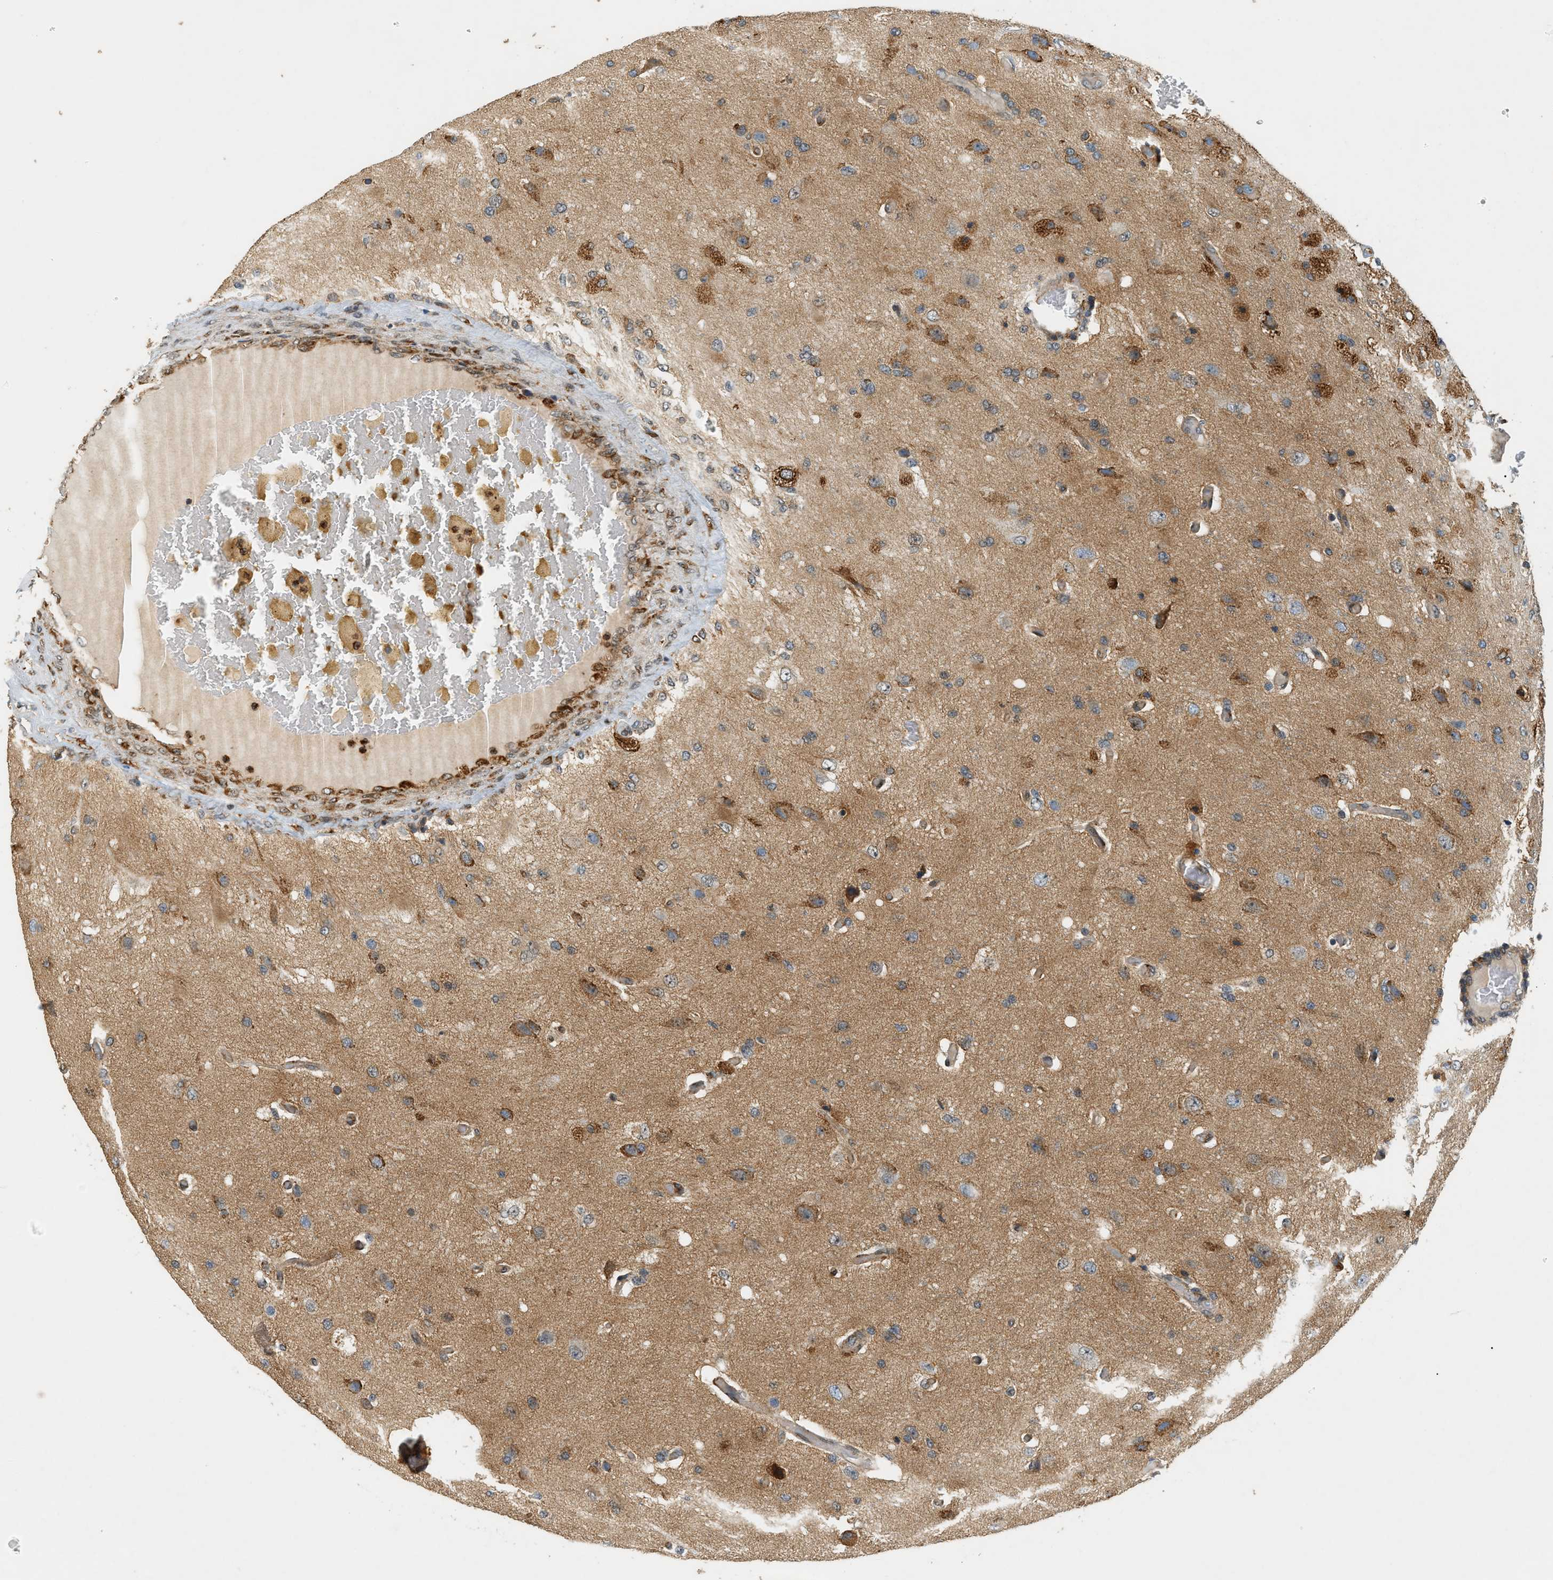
{"staining": {"intensity": "strong", "quantity": "<25%", "location": "cytoplasmic/membranous"}, "tissue": "glioma", "cell_type": "Tumor cells", "image_type": "cancer", "snomed": [{"axis": "morphology", "description": "Normal tissue, NOS"}, {"axis": "morphology", "description": "Glioma, malignant, High grade"}, {"axis": "topography", "description": "Cerebral cortex"}], "caption": "This is a histology image of immunohistochemistry (IHC) staining of malignant high-grade glioma, which shows strong staining in the cytoplasmic/membranous of tumor cells.", "gene": "SEMA4D", "patient": {"sex": "male", "age": 77}}